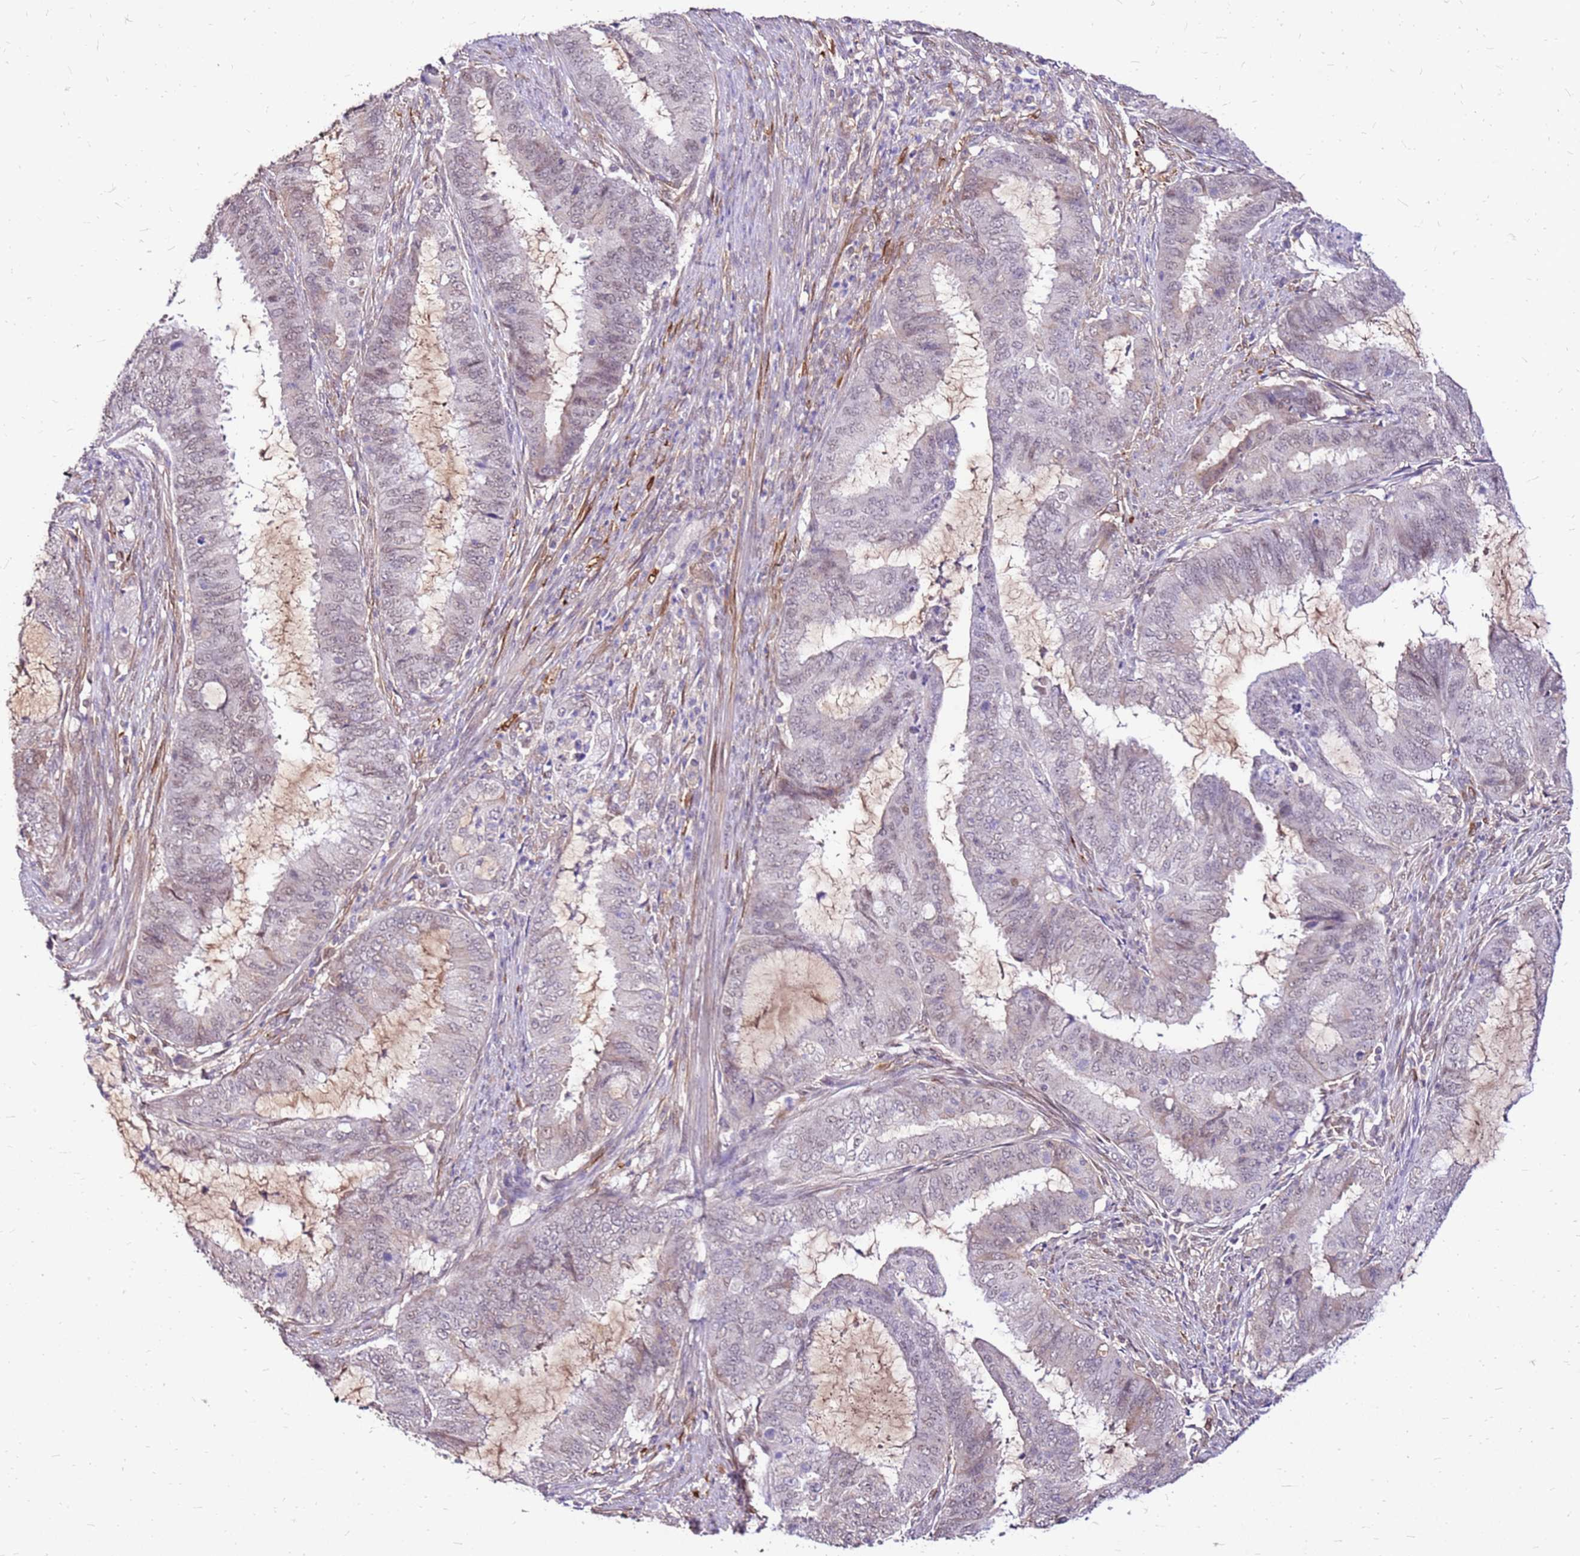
{"staining": {"intensity": "weak", "quantity": "<25%", "location": "nuclear"}, "tissue": "endometrial cancer", "cell_type": "Tumor cells", "image_type": "cancer", "snomed": [{"axis": "morphology", "description": "Adenocarcinoma, NOS"}, {"axis": "topography", "description": "Endometrium"}], "caption": "The immunohistochemistry image has no significant staining in tumor cells of adenocarcinoma (endometrial) tissue.", "gene": "ALDH1A3", "patient": {"sex": "female", "age": 51}}